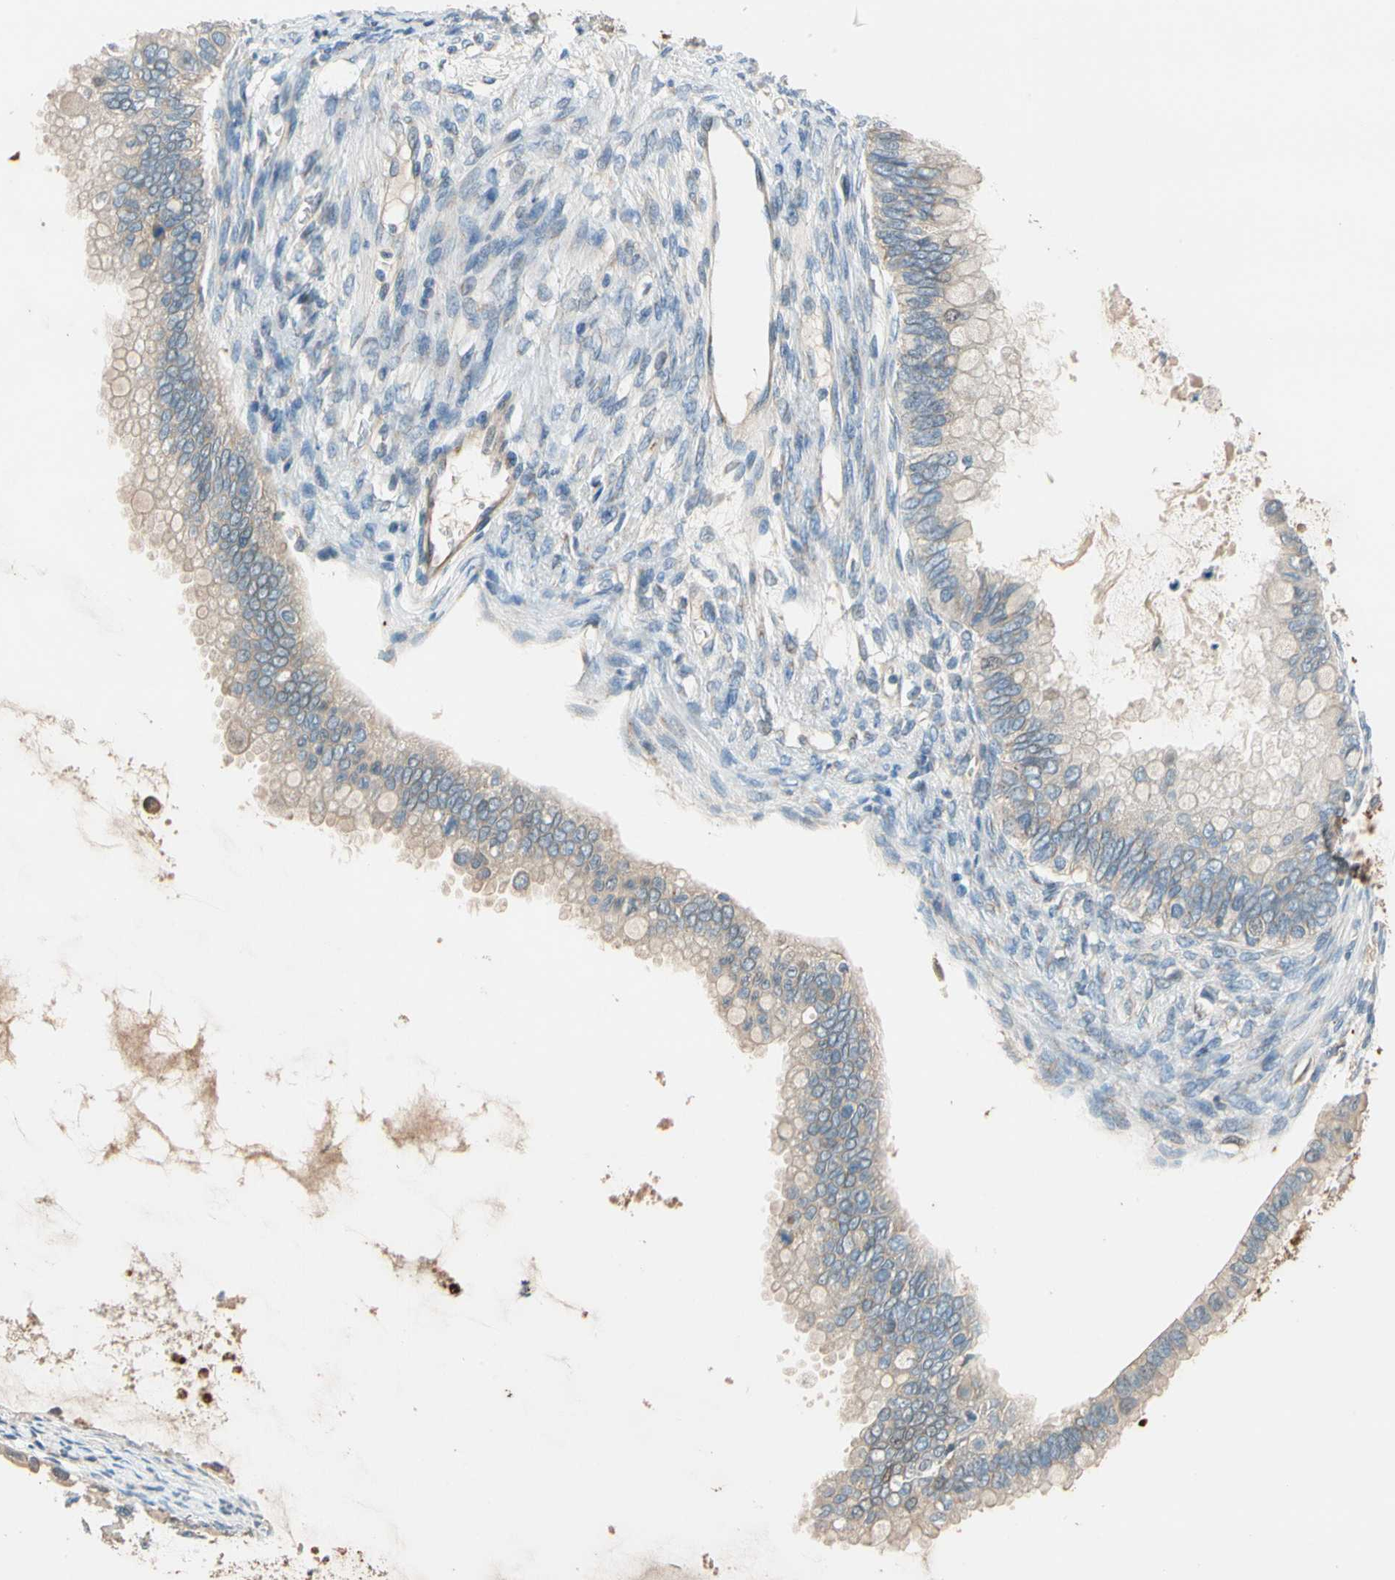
{"staining": {"intensity": "weak", "quantity": ">75%", "location": "cytoplasmic/membranous"}, "tissue": "ovarian cancer", "cell_type": "Tumor cells", "image_type": "cancer", "snomed": [{"axis": "morphology", "description": "Cystadenocarcinoma, mucinous, NOS"}, {"axis": "topography", "description": "Ovary"}], "caption": "Brown immunohistochemical staining in ovarian cancer shows weak cytoplasmic/membranous positivity in approximately >75% of tumor cells. (Brightfield microscopy of DAB IHC at high magnification).", "gene": "GPSM2", "patient": {"sex": "female", "age": 80}}